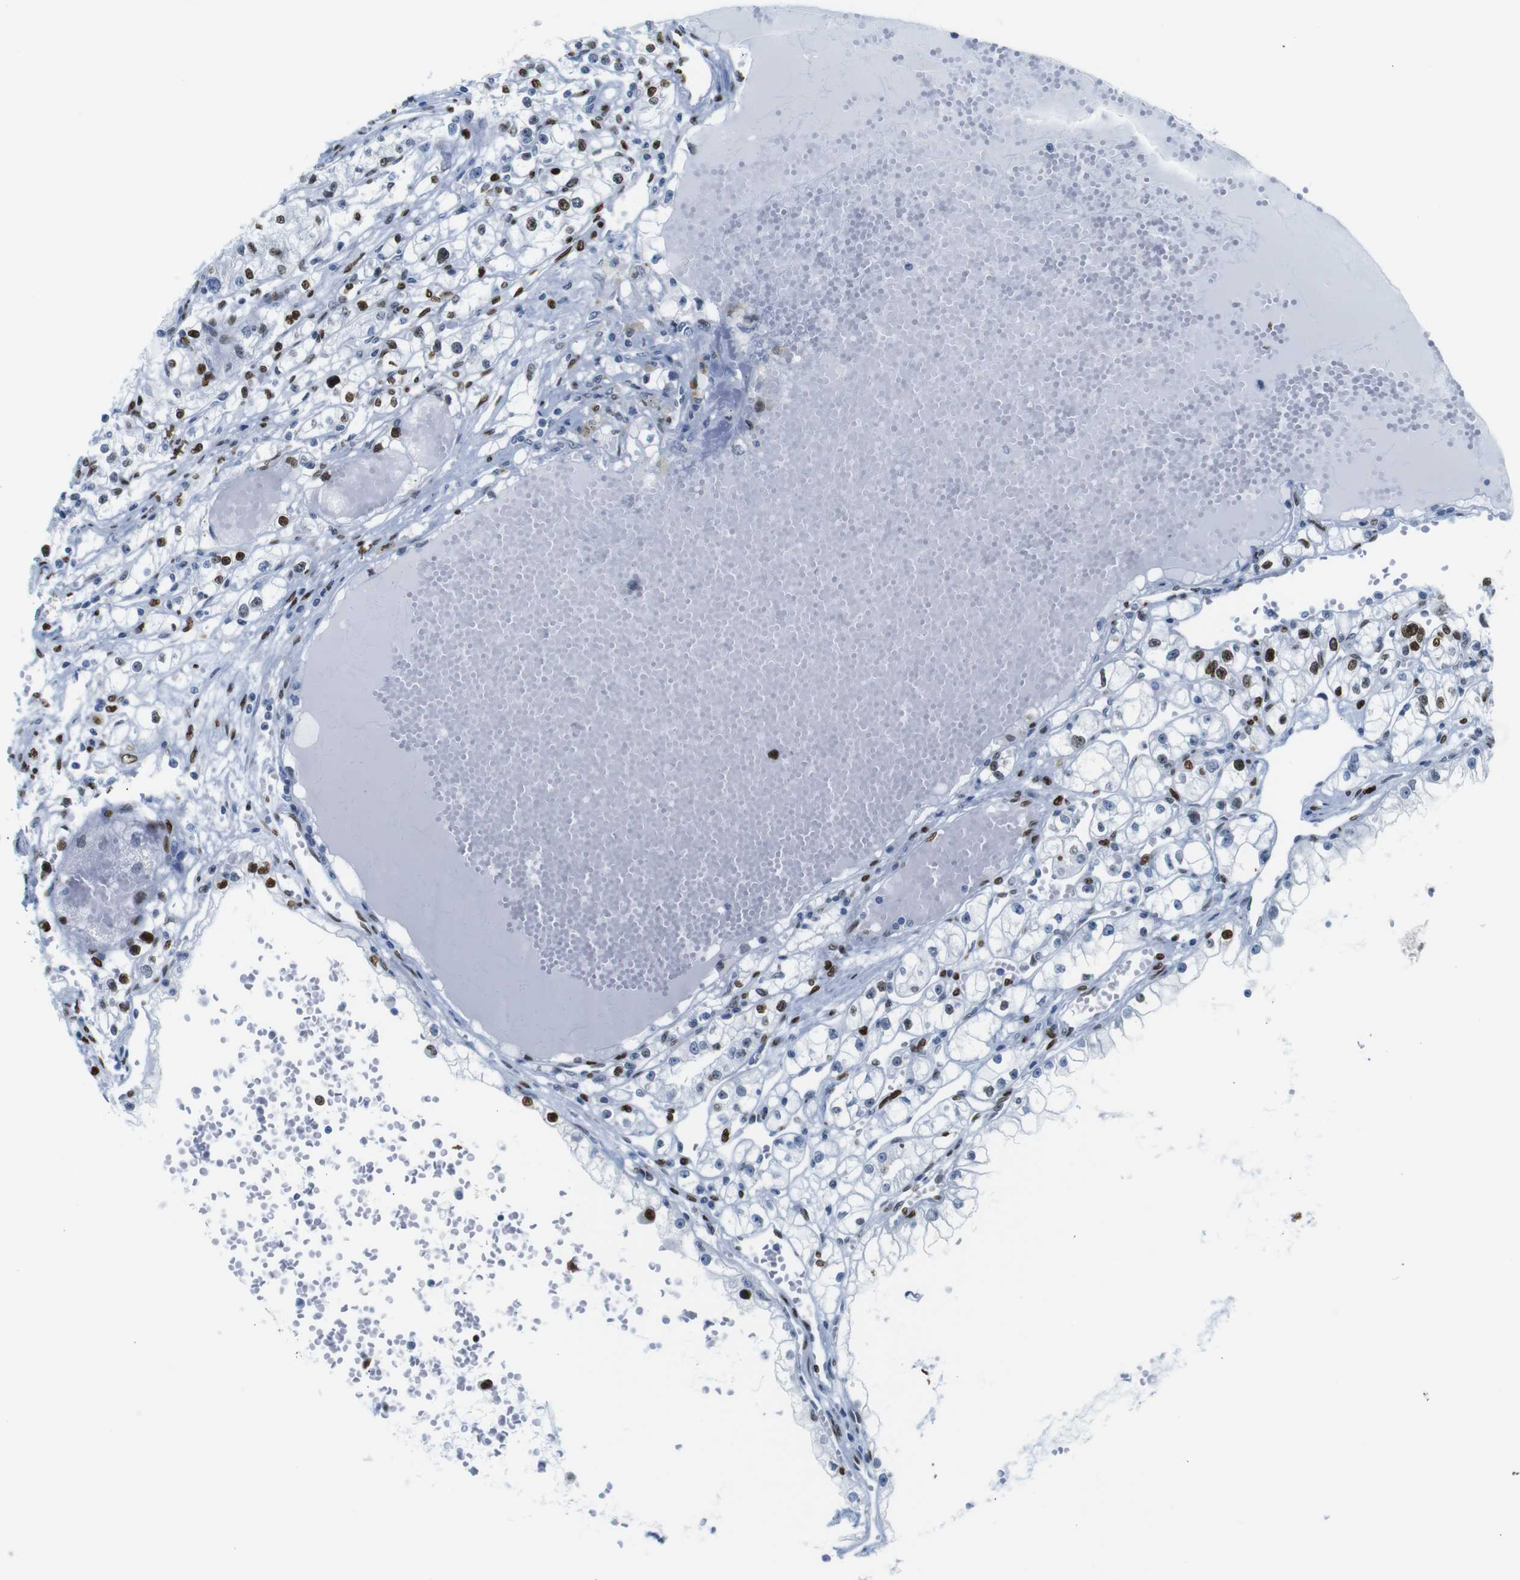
{"staining": {"intensity": "strong", "quantity": ">75%", "location": "nuclear"}, "tissue": "renal cancer", "cell_type": "Tumor cells", "image_type": "cancer", "snomed": [{"axis": "morphology", "description": "Adenocarcinoma, NOS"}, {"axis": "topography", "description": "Kidney"}], "caption": "The image exhibits a brown stain indicating the presence of a protein in the nuclear of tumor cells in renal cancer (adenocarcinoma).", "gene": "NPIPB15", "patient": {"sex": "male", "age": 56}}